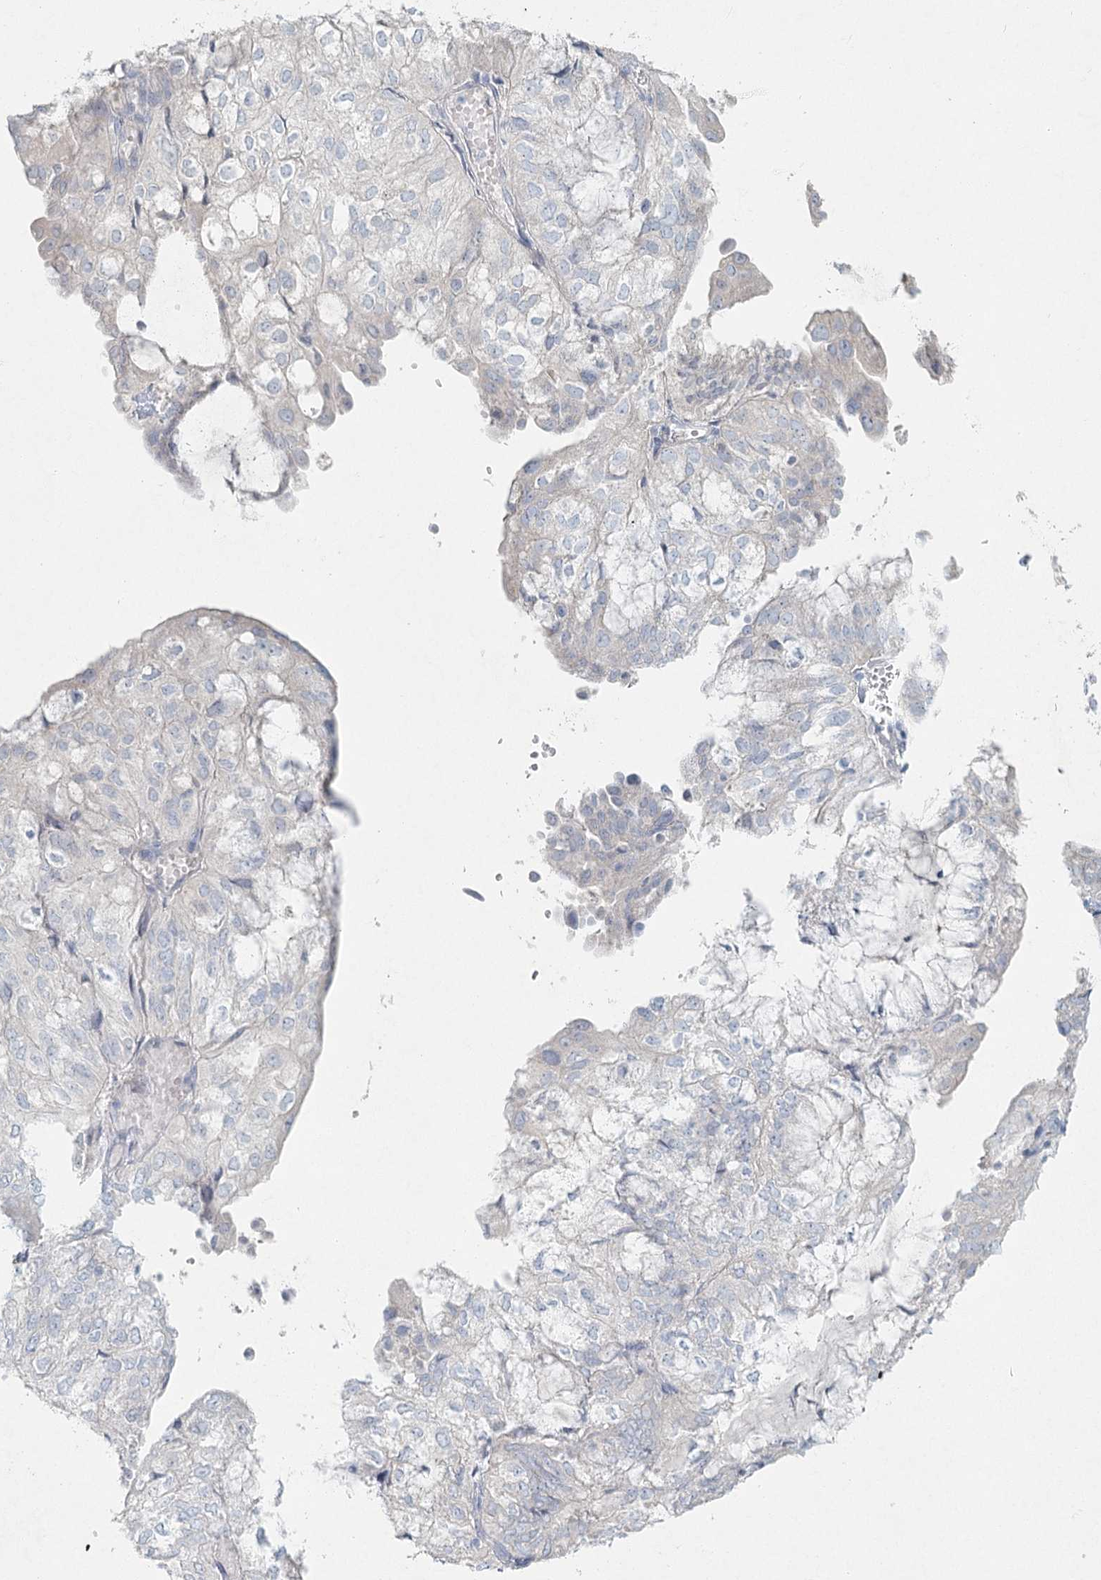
{"staining": {"intensity": "negative", "quantity": "none", "location": "none"}, "tissue": "endometrial cancer", "cell_type": "Tumor cells", "image_type": "cancer", "snomed": [{"axis": "morphology", "description": "Adenocarcinoma, NOS"}, {"axis": "topography", "description": "Endometrium"}], "caption": "Endometrial cancer was stained to show a protein in brown. There is no significant expression in tumor cells. (DAB IHC, high magnification).", "gene": "LRP2BP", "patient": {"sex": "female", "age": 81}}